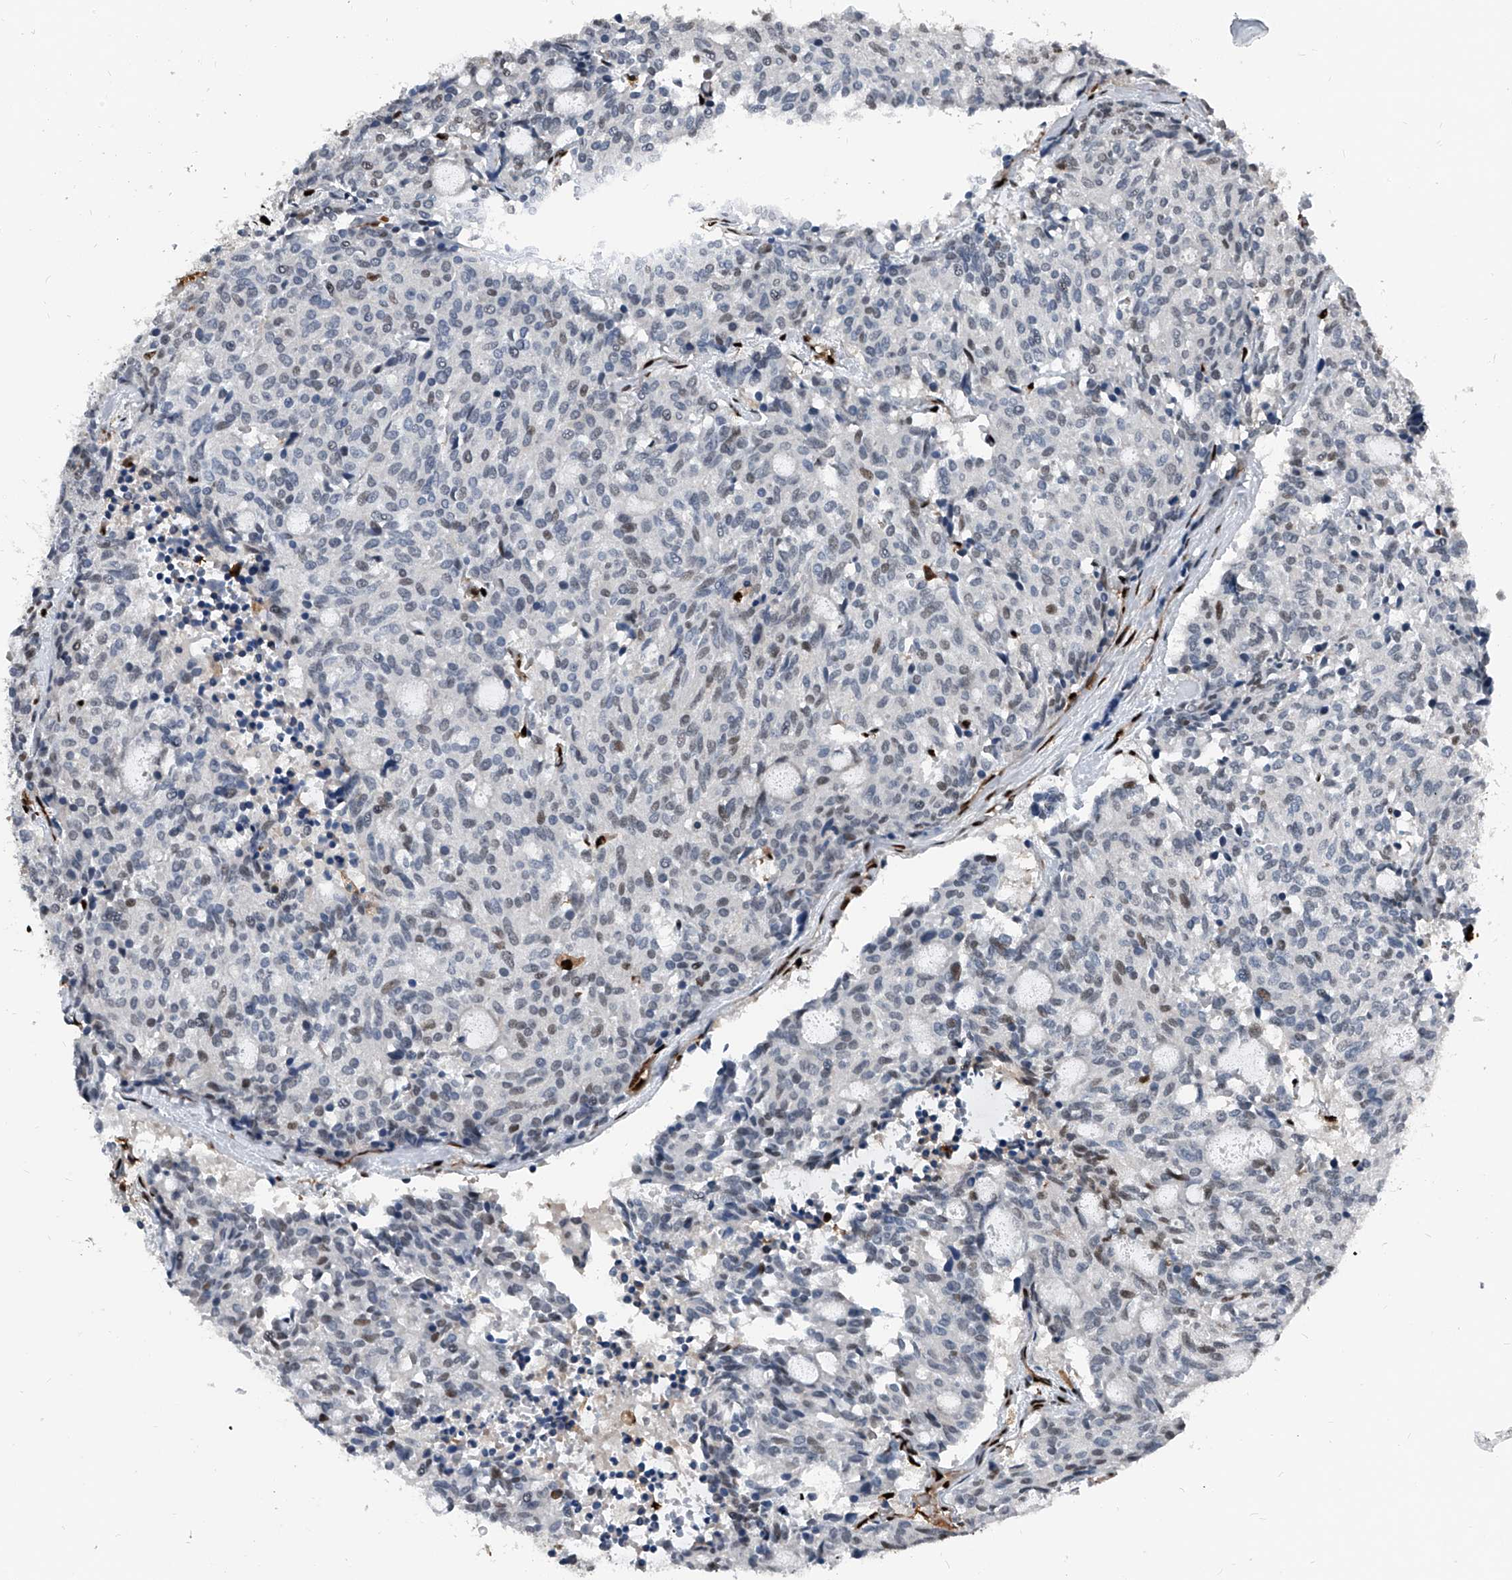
{"staining": {"intensity": "negative", "quantity": "none", "location": "none"}, "tissue": "carcinoid", "cell_type": "Tumor cells", "image_type": "cancer", "snomed": [{"axis": "morphology", "description": "Carcinoid, malignant, NOS"}, {"axis": "topography", "description": "Pancreas"}], "caption": "Carcinoid stained for a protein using immunohistochemistry exhibits no positivity tumor cells.", "gene": "FKBP5", "patient": {"sex": "female", "age": 54}}